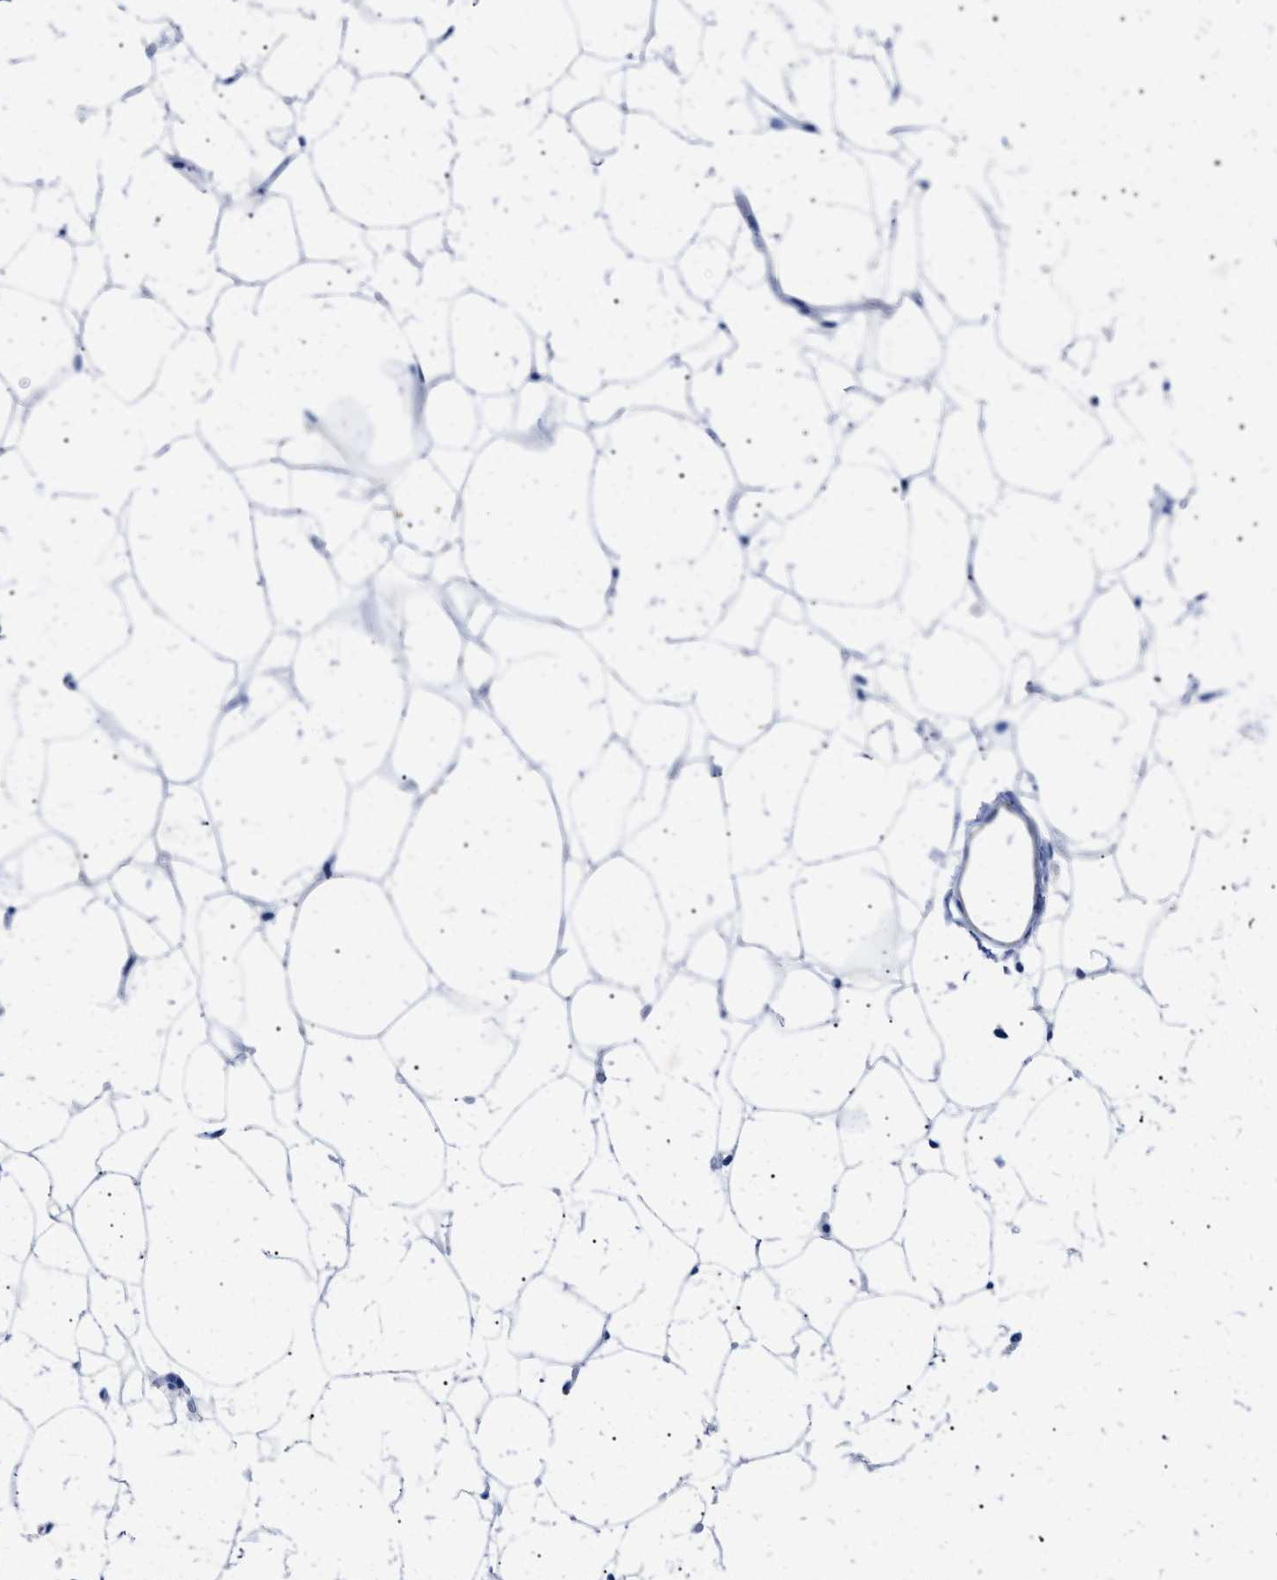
{"staining": {"intensity": "negative", "quantity": "none", "location": "none"}, "tissue": "adipose tissue", "cell_type": "Adipocytes", "image_type": "normal", "snomed": [{"axis": "morphology", "description": "Normal tissue, NOS"}, {"axis": "topography", "description": "Breast"}, {"axis": "topography", "description": "Soft tissue"}], "caption": "Immunohistochemistry (IHC) image of benign adipose tissue stained for a protein (brown), which exhibits no expression in adipocytes. (DAB (3,3'-diaminobenzidine) immunohistochemistry with hematoxylin counter stain).", "gene": "ACKR1", "patient": {"sex": "female", "age": 75}}